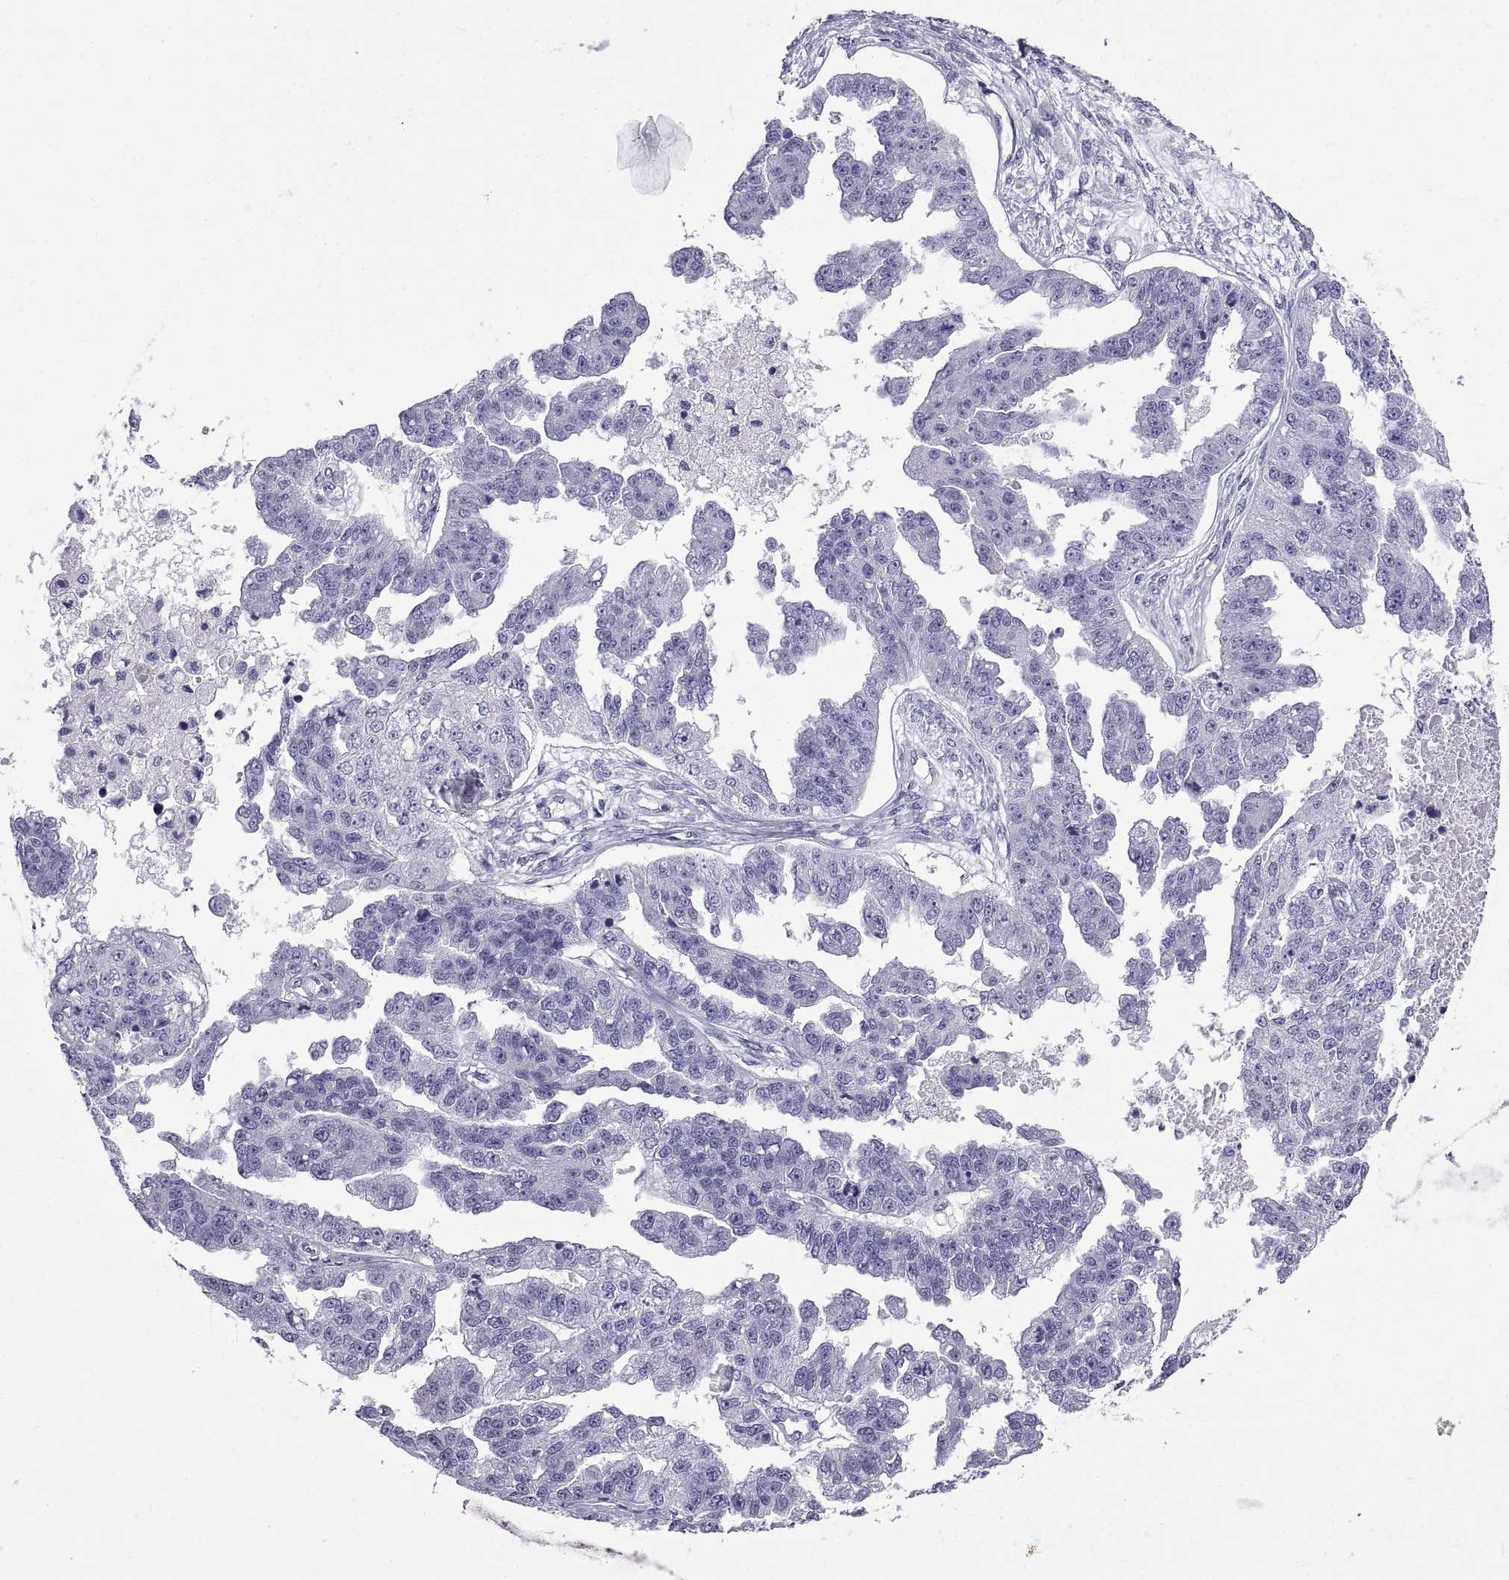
{"staining": {"intensity": "negative", "quantity": "none", "location": "none"}, "tissue": "ovarian cancer", "cell_type": "Tumor cells", "image_type": "cancer", "snomed": [{"axis": "morphology", "description": "Cystadenocarcinoma, serous, NOS"}, {"axis": "topography", "description": "Ovary"}], "caption": "This is an IHC image of ovarian cancer. There is no expression in tumor cells.", "gene": "SPDYE1", "patient": {"sex": "female", "age": 58}}